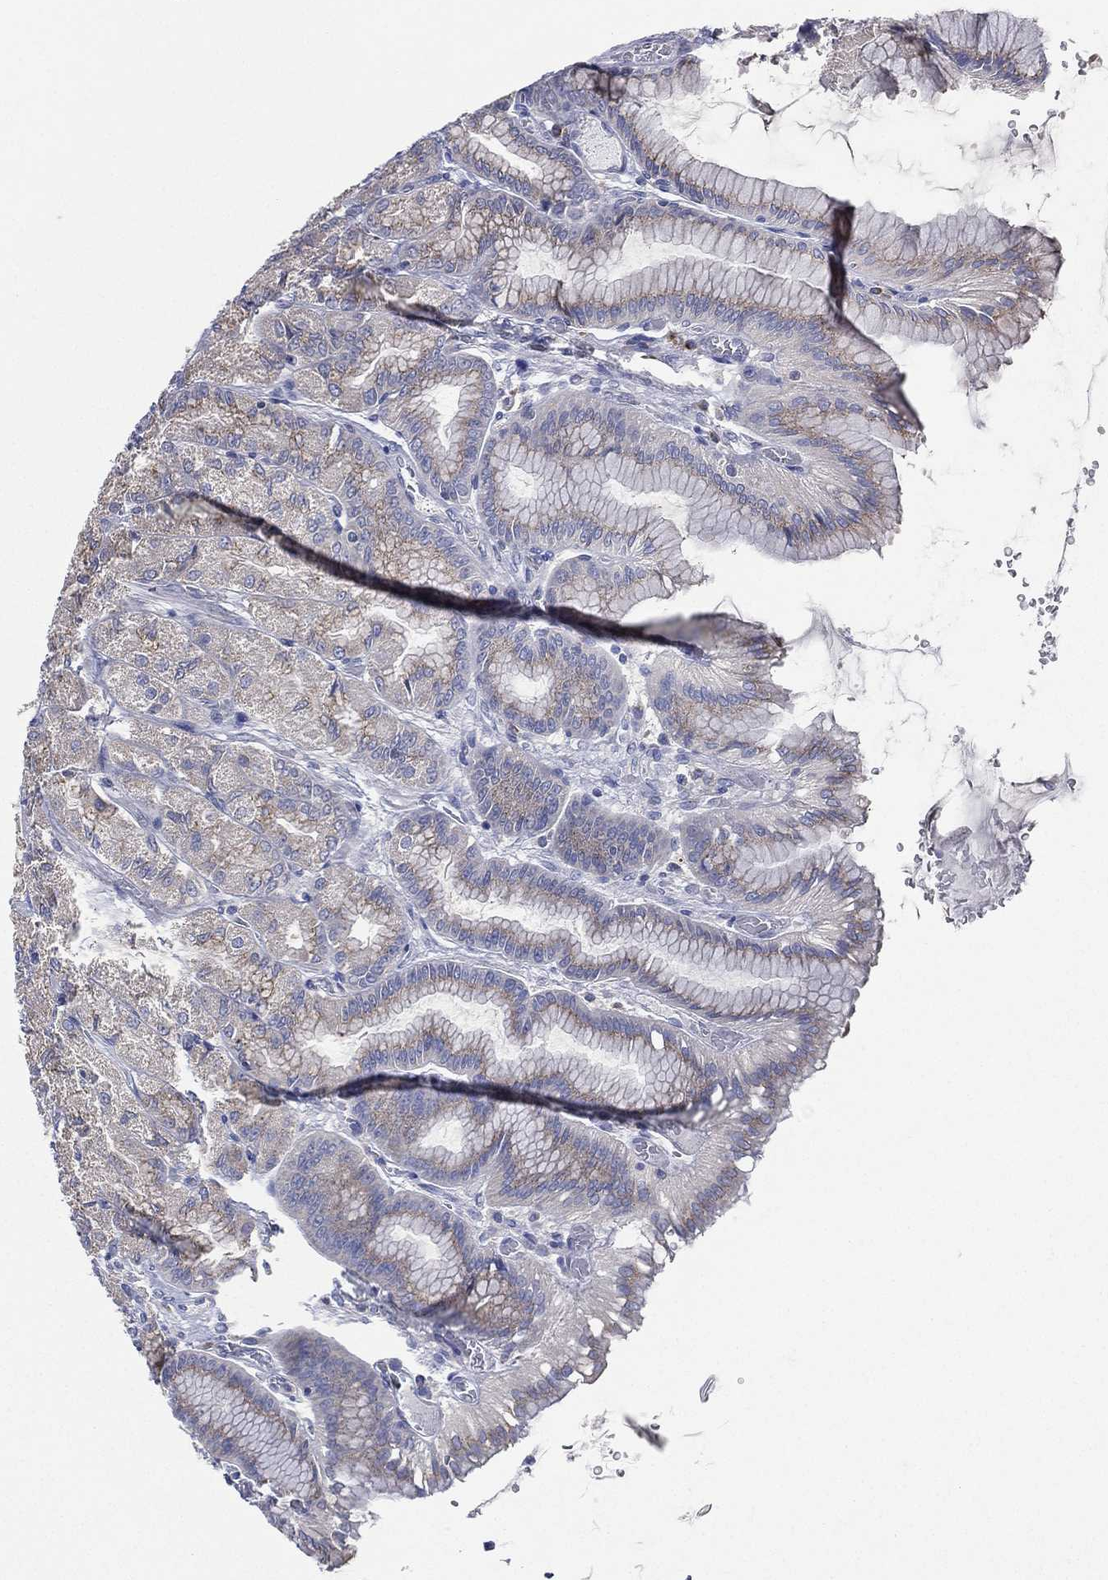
{"staining": {"intensity": "weak", "quantity": "25%-75%", "location": "cytoplasmic/membranous"}, "tissue": "stomach", "cell_type": "Glandular cells", "image_type": "normal", "snomed": [{"axis": "morphology", "description": "Normal tissue, NOS"}, {"axis": "morphology", "description": "Adenocarcinoma, NOS"}, {"axis": "morphology", "description": "Adenocarcinoma, High grade"}, {"axis": "topography", "description": "Stomach, upper"}, {"axis": "topography", "description": "Stomach"}], "caption": "Immunohistochemical staining of unremarkable stomach demonstrates weak cytoplasmic/membranous protein positivity in about 25%-75% of glandular cells. Using DAB (brown) and hematoxylin (blue) stains, captured at high magnification using brightfield microscopy.", "gene": "ATP8A2", "patient": {"sex": "female", "age": 65}}